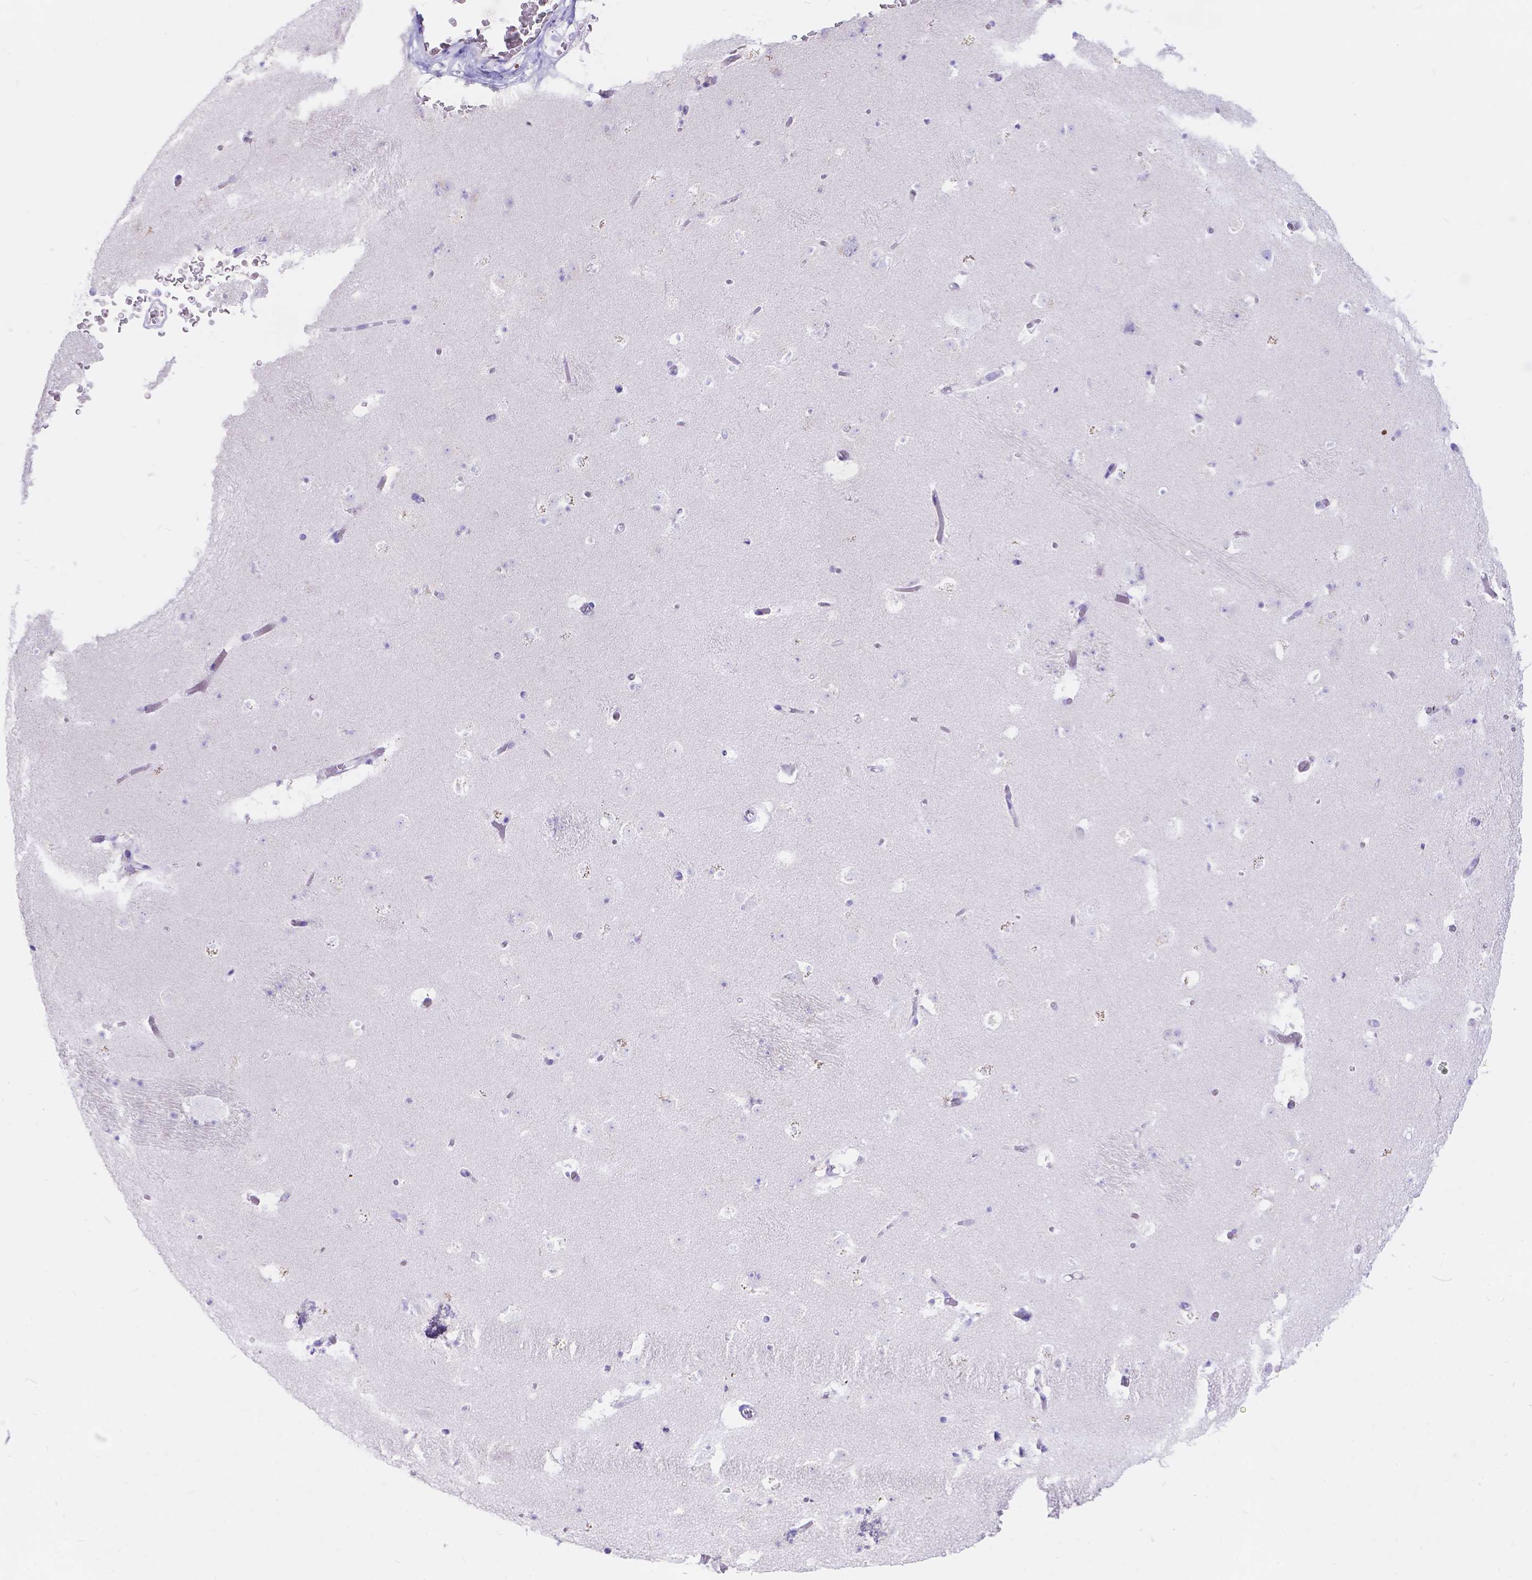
{"staining": {"intensity": "negative", "quantity": "none", "location": "none"}, "tissue": "caudate", "cell_type": "Glial cells", "image_type": "normal", "snomed": [{"axis": "morphology", "description": "Normal tissue, NOS"}, {"axis": "topography", "description": "Lateral ventricle wall"}], "caption": "Immunohistochemical staining of unremarkable human caudate shows no significant staining in glial cells. Brightfield microscopy of immunohistochemistry stained with DAB (brown) and hematoxylin (blue), captured at high magnification.", "gene": "KLHL10", "patient": {"sex": "female", "age": 42}}